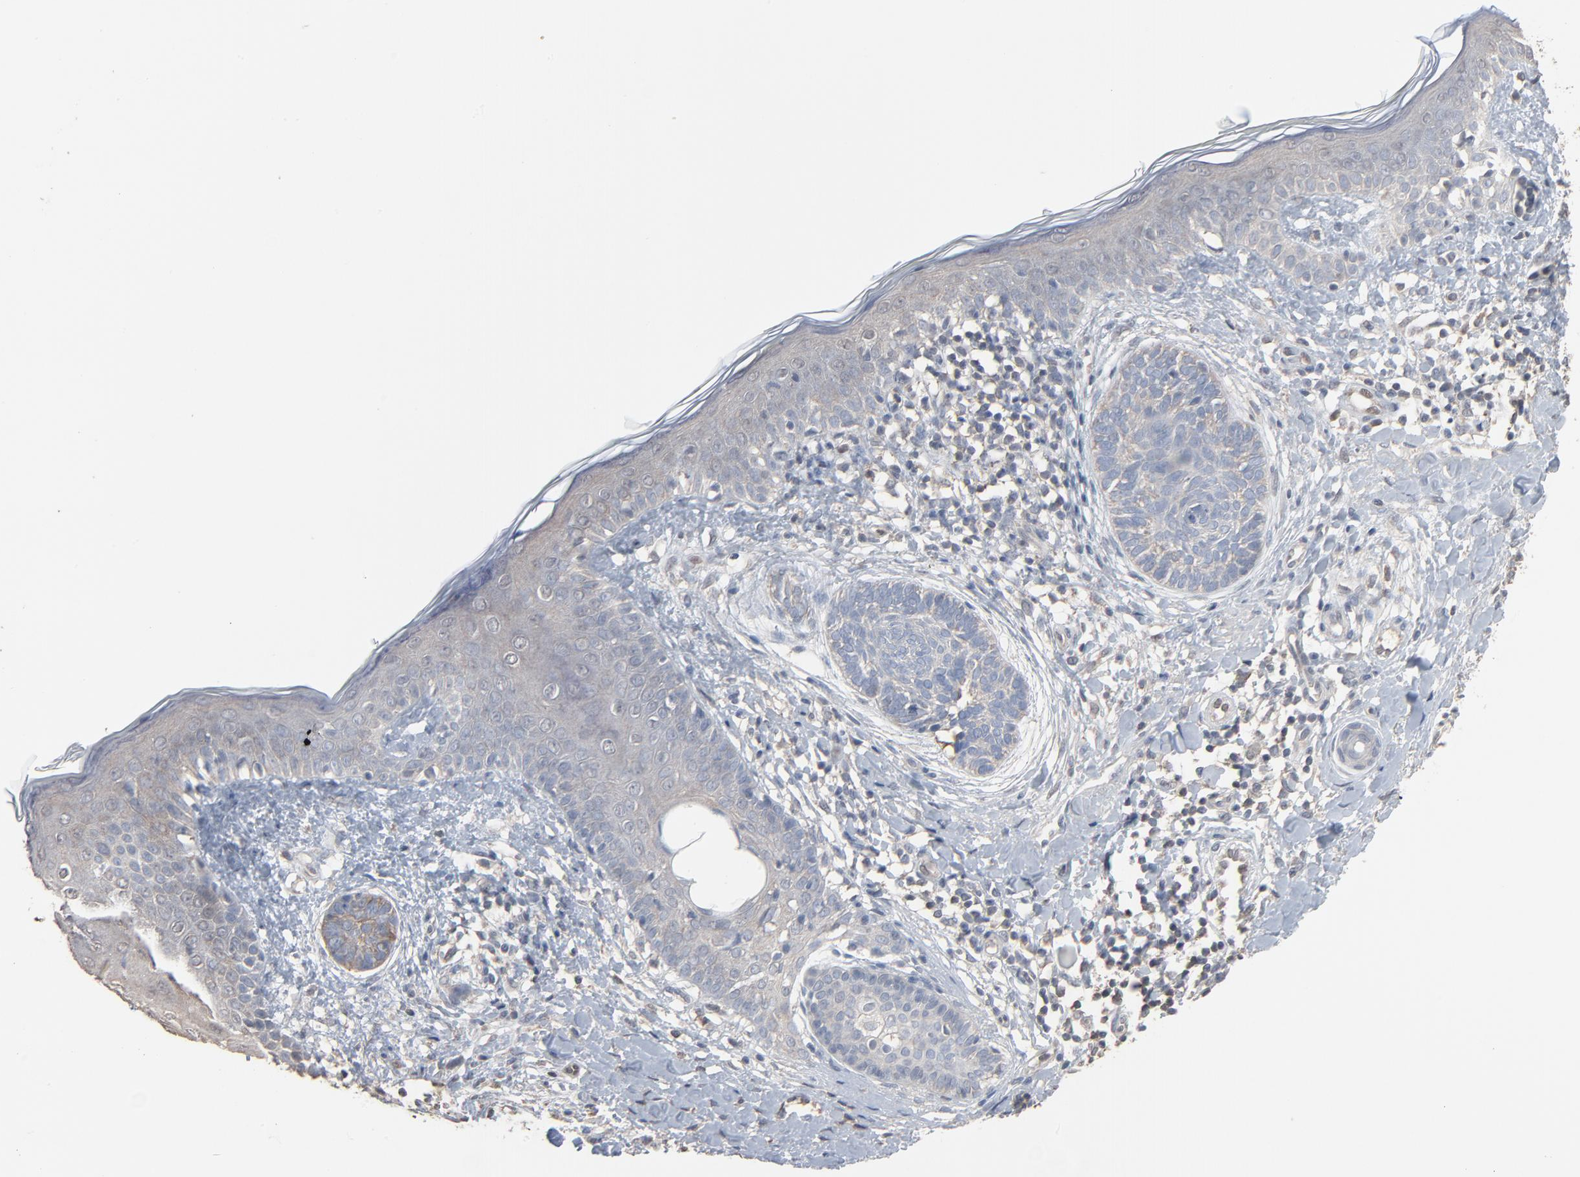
{"staining": {"intensity": "weak", "quantity": ">75%", "location": "cytoplasmic/membranous"}, "tissue": "skin cancer", "cell_type": "Tumor cells", "image_type": "cancer", "snomed": [{"axis": "morphology", "description": "Normal tissue, NOS"}, {"axis": "morphology", "description": "Basal cell carcinoma"}, {"axis": "topography", "description": "Skin"}], "caption": "Immunohistochemical staining of human skin cancer shows weak cytoplasmic/membranous protein positivity in about >75% of tumor cells.", "gene": "CCT5", "patient": {"sex": "male", "age": 63}}